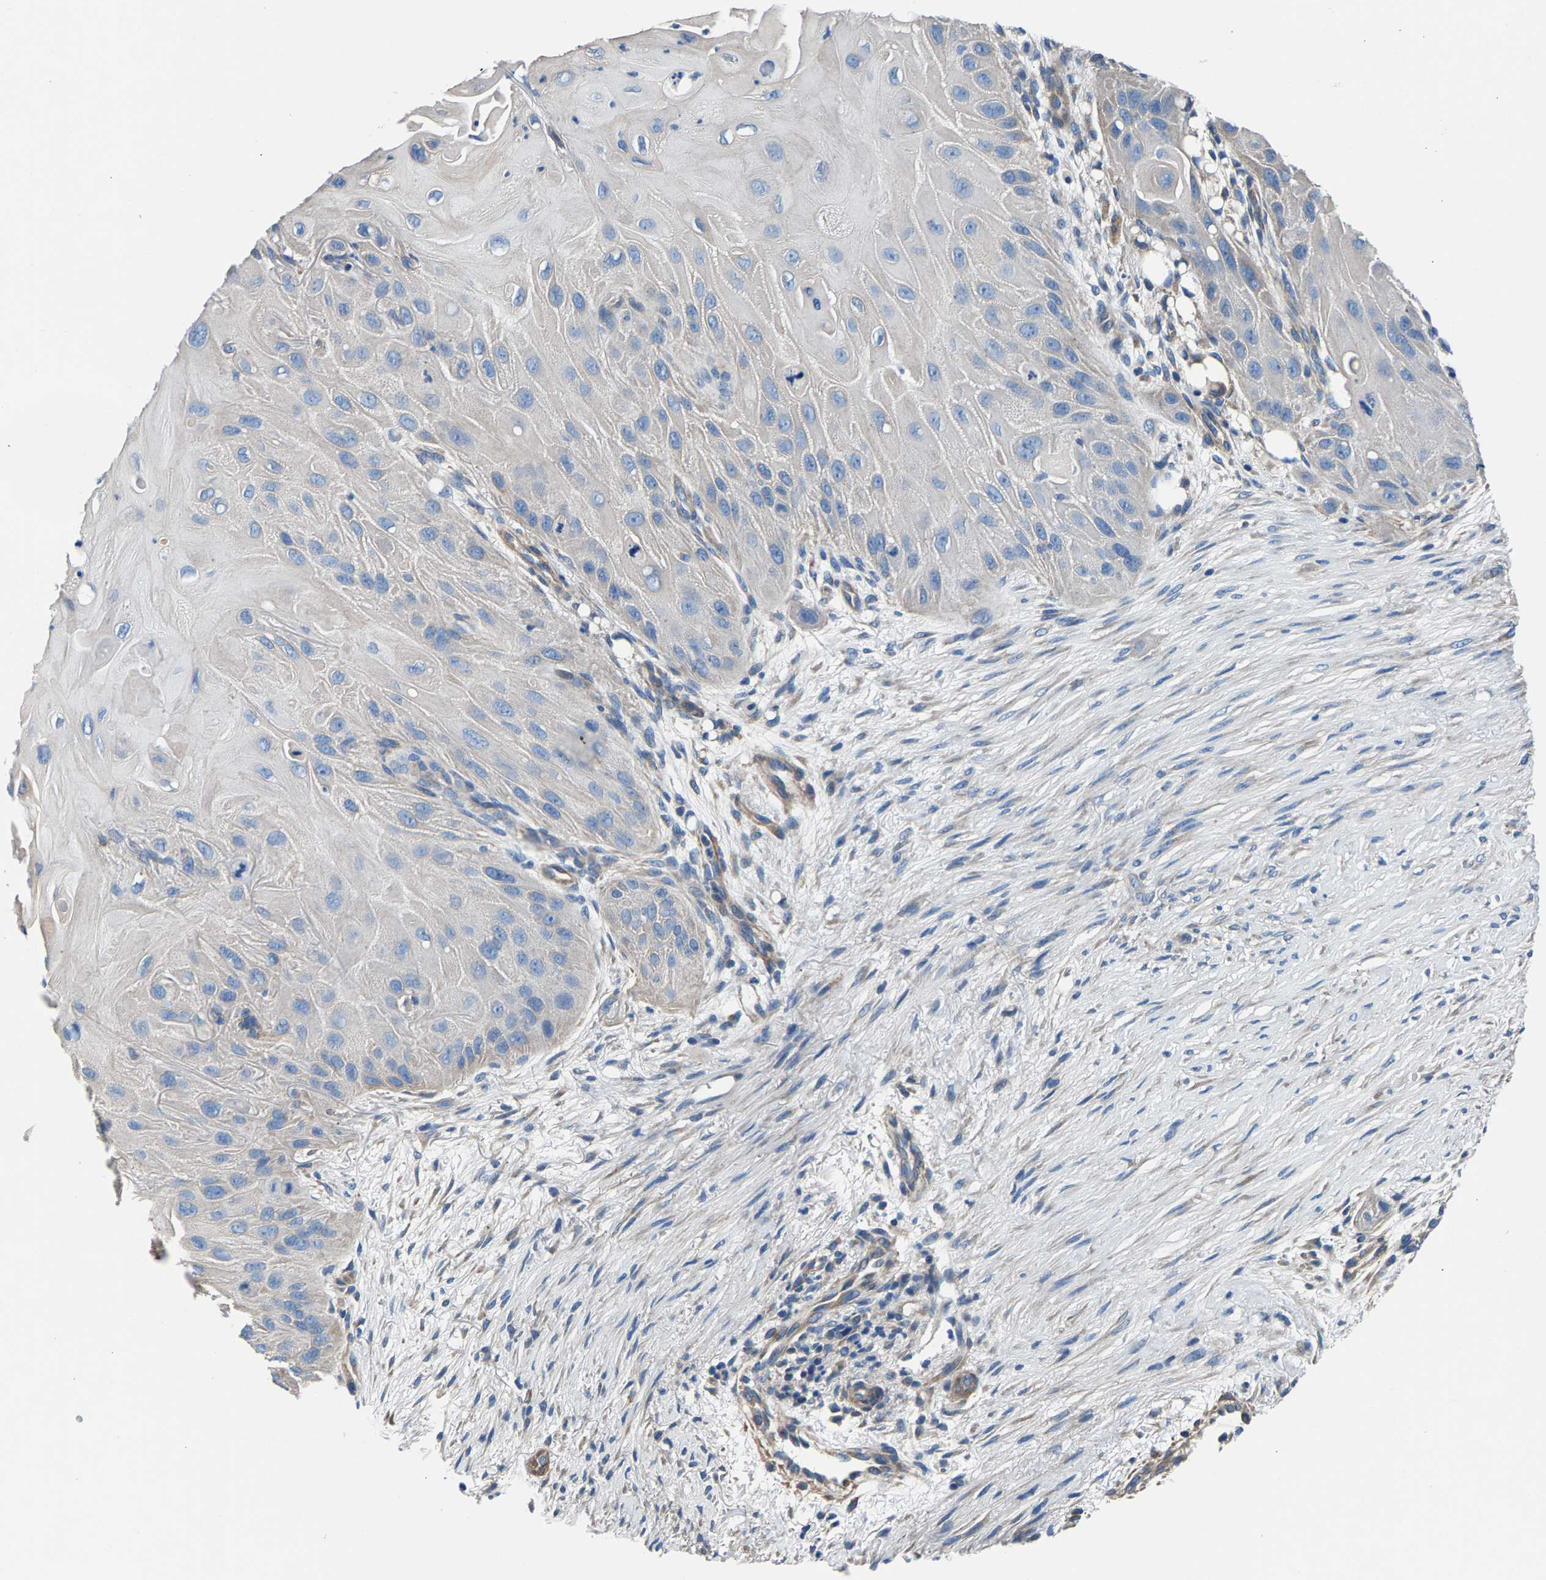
{"staining": {"intensity": "weak", "quantity": "<25%", "location": "cytoplasmic/membranous"}, "tissue": "skin cancer", "cell_type": "Tumor cells", "image_type": "cancer", "snomed": [{"axis": "morphology", "description": "Squamous cell carcinoma, NOS"}, {"axis": "topography", "description": "Skin"}], "caption": "Immunohistochemistry image of neoplastic tissue: human skin cancer (squamous cell carcinoma) stained with DAB (3,3'-diaminobenzidine) demonstrates no significant protein expression in tumor cells. Brightfield microscopy of immunohistochemistry (IHC) stained with DAB (3,3'-diaminobenzidine) (brown) and hematoxylin (blue), captured at high magnification.", "gene": "CDRT4", "patient": {"sex": "female", "age": 77}}